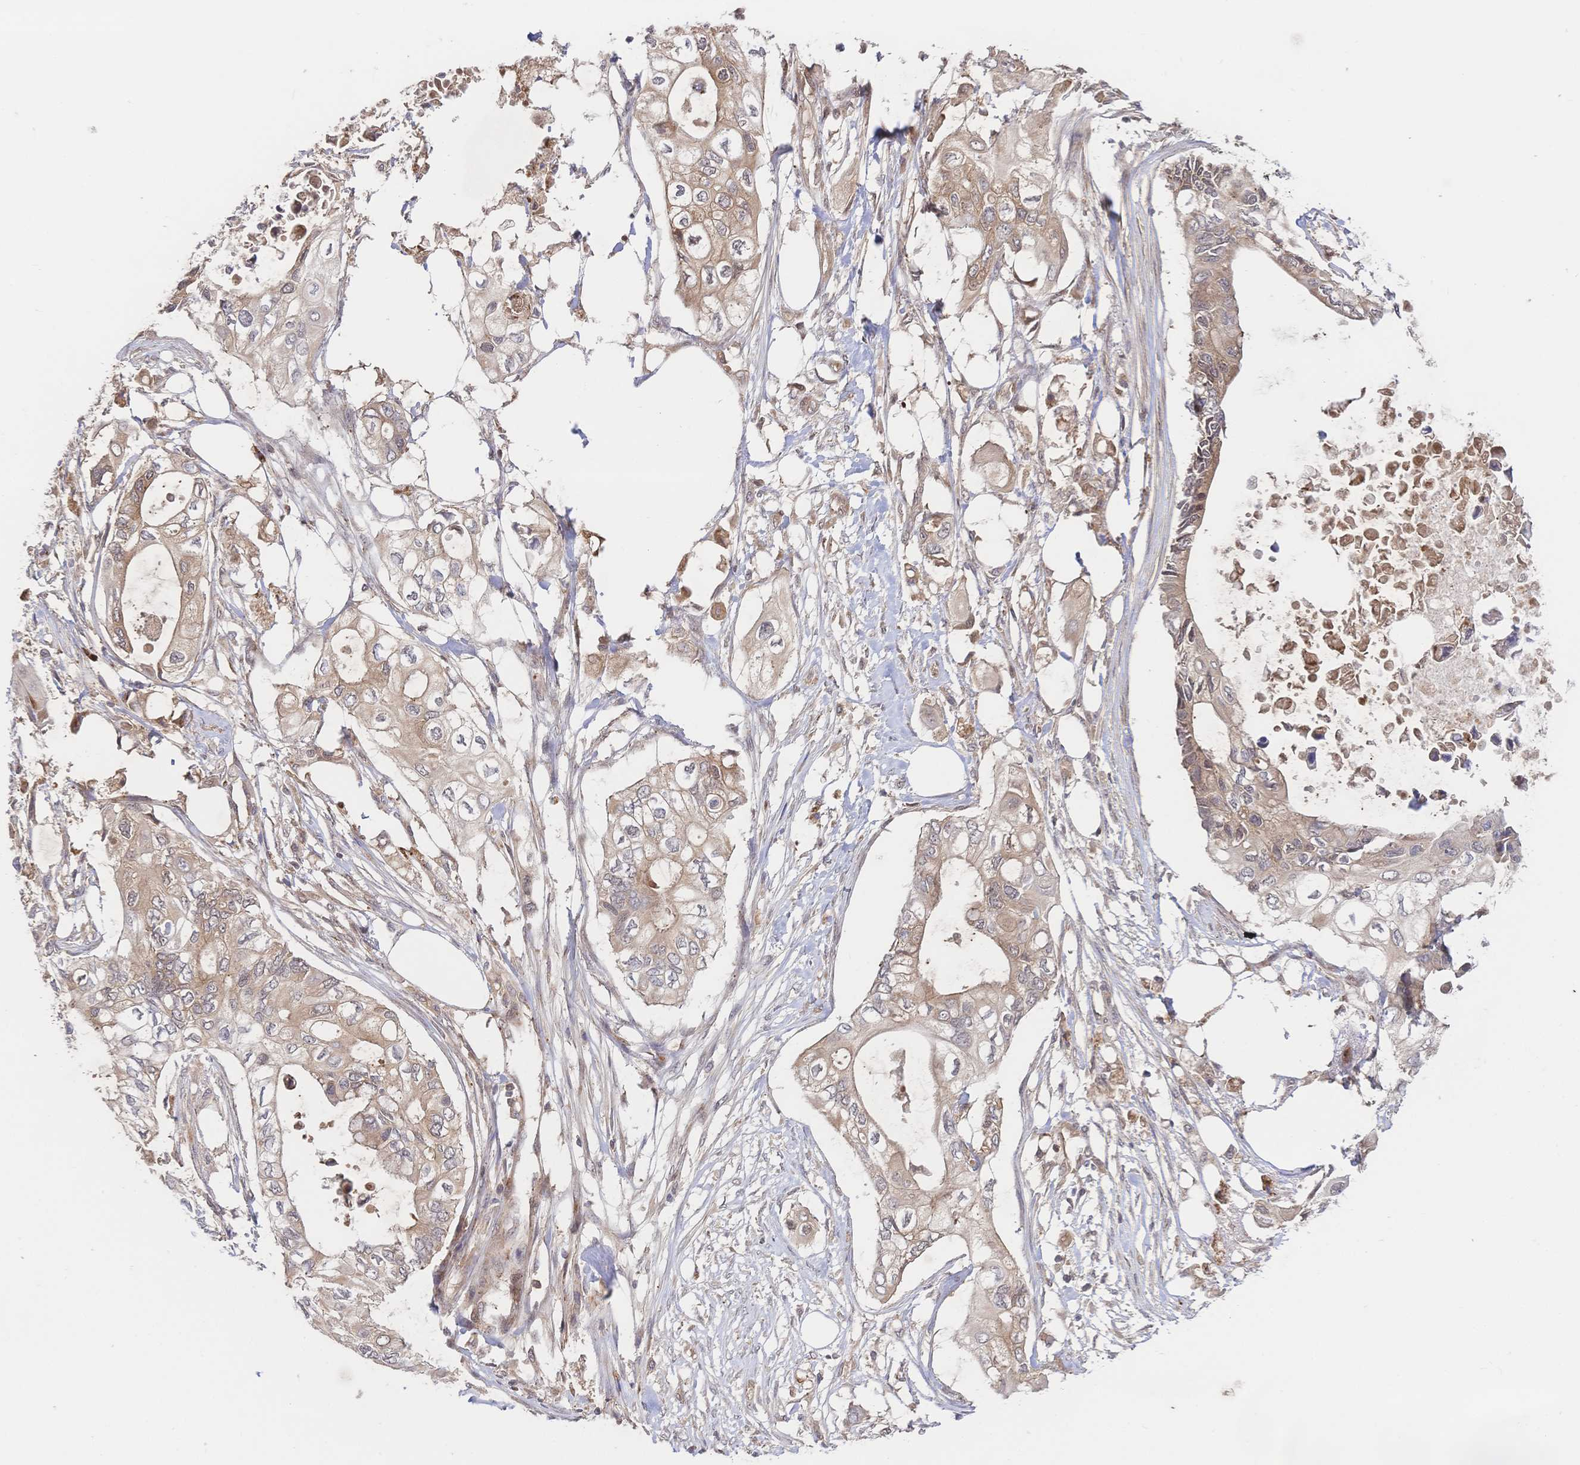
{"staining": {"intensity": "weak", "quantity": ">75%", "location": "cytoplasmic/membranous"}, "tissue": "pancreatic cancer", "cell_type": "Tumor cells", "image_type": "cancer", "snomed": [{"axis": "morphology", "description": "Adenocarcinoma, NOS"}, {"axis": "topography", "description": "Pancreas"}], "caption": "DAB (3,3'-diaminobenzidine) immunohistochemical staining of pancreatic cancer (adenocarcinoma) reveals weak cytoplasmic/membranous protein expression in about >75% of tumor cells. (Brightfield microscopy of DAB IHC at high magnification).", "gene": "LMO4", "patient": {"sex": "female", "age": 63}}